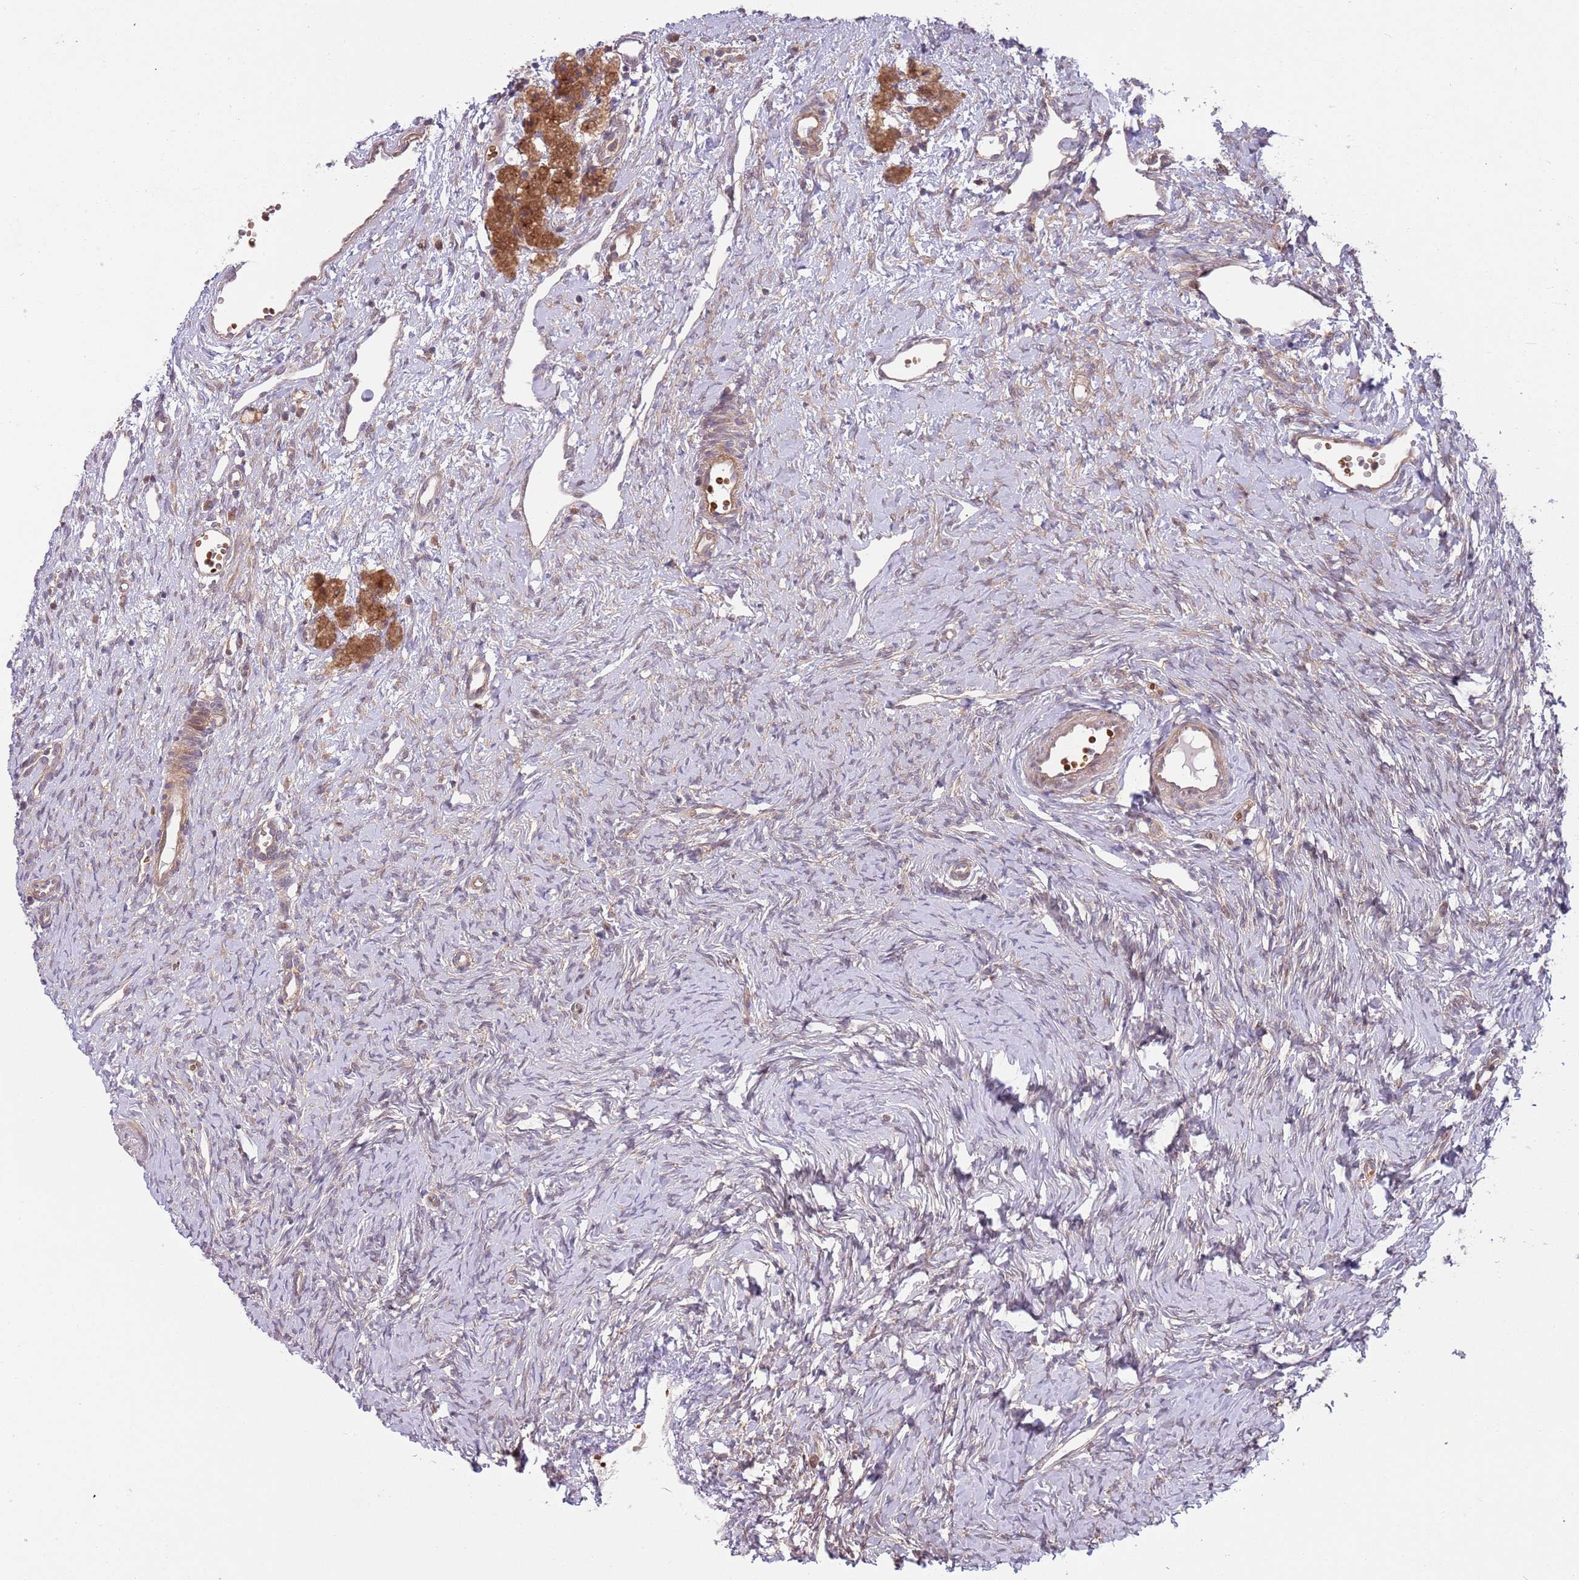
{"staining": {"intensity": "negative", "quantity": "none", "location": "none"}, "tissue": "ovary", "cell_type": "Ovarian stroma cells", "image_type": "normal", "snomed": [{"axis": "morphology", "description": "Normal tissue, NOS"}, {"axis": "topography", "description": "Ovary"}], "caption": "Immunohistochemistry (IHC) histopathology image of normal human ovary stained for a protein (brown), which displays no positivity in ovarian stroma cells.", "gene": "GGA1", "patient": {"sex": "female", "age": 51}}